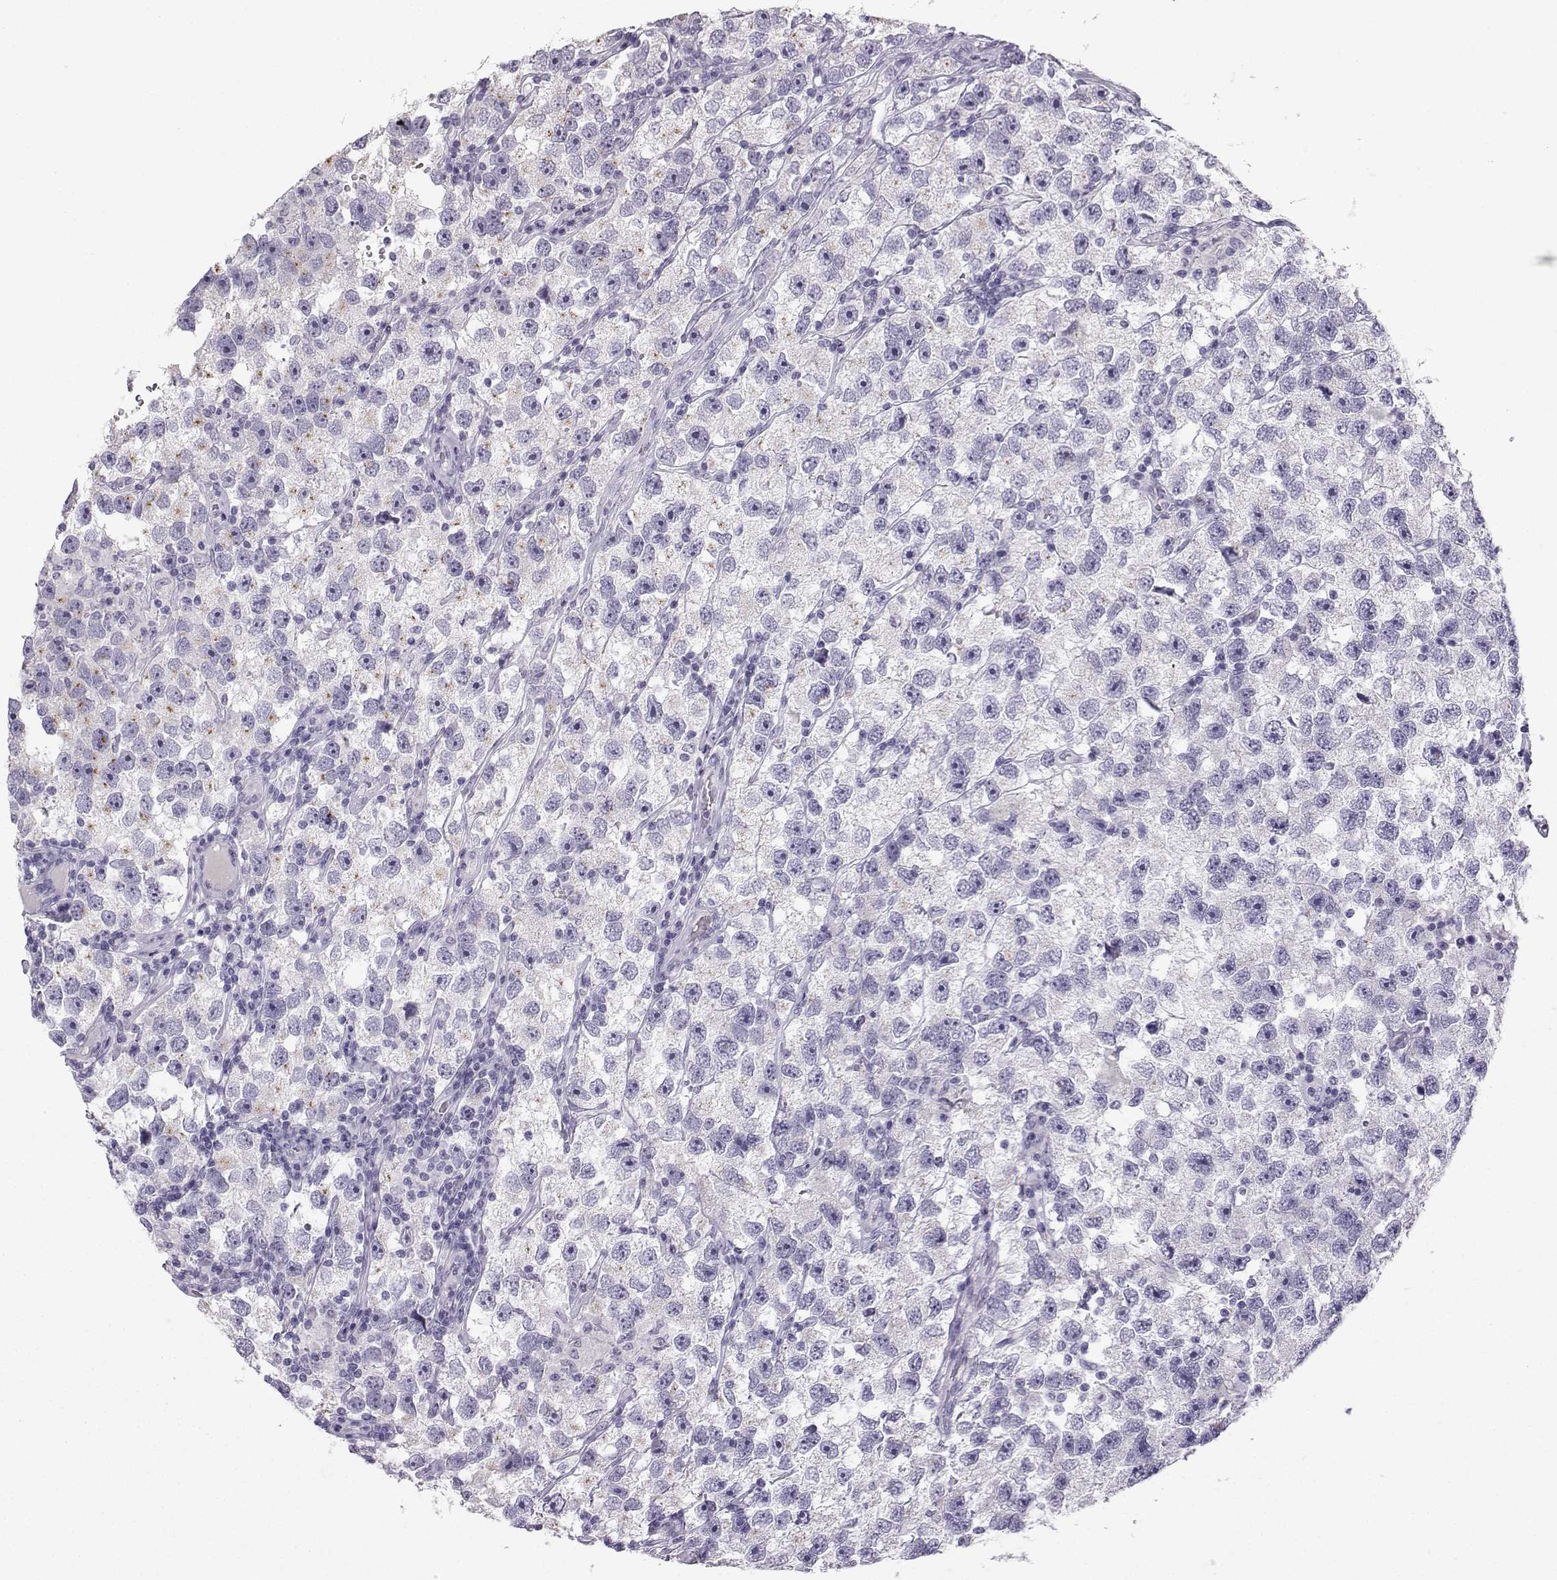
{"staining": {"intensity": "weak", "quantity": "<25%", "location": "cytoplasmic/membranous"}, "tissue": "testis cancer", "cell_type": "Tumor cells", "image_type": "cancer", "snomed": [{"axis": "morphology", "description": "Seminoma, NOS"}, {"axis": "topography", "description": "Testis"}], "caption": "IHC image of testis cancer (seminoma) stained for a protein (brown), which shows no expression in tumor cells. (DAB (3,3'-diaminobenzidine) immunohistochemistry visualized using brightfield microscopy, high magnification).", "gene": "ZBTB8B", "patient": {"sex": "male", "age": 26}}